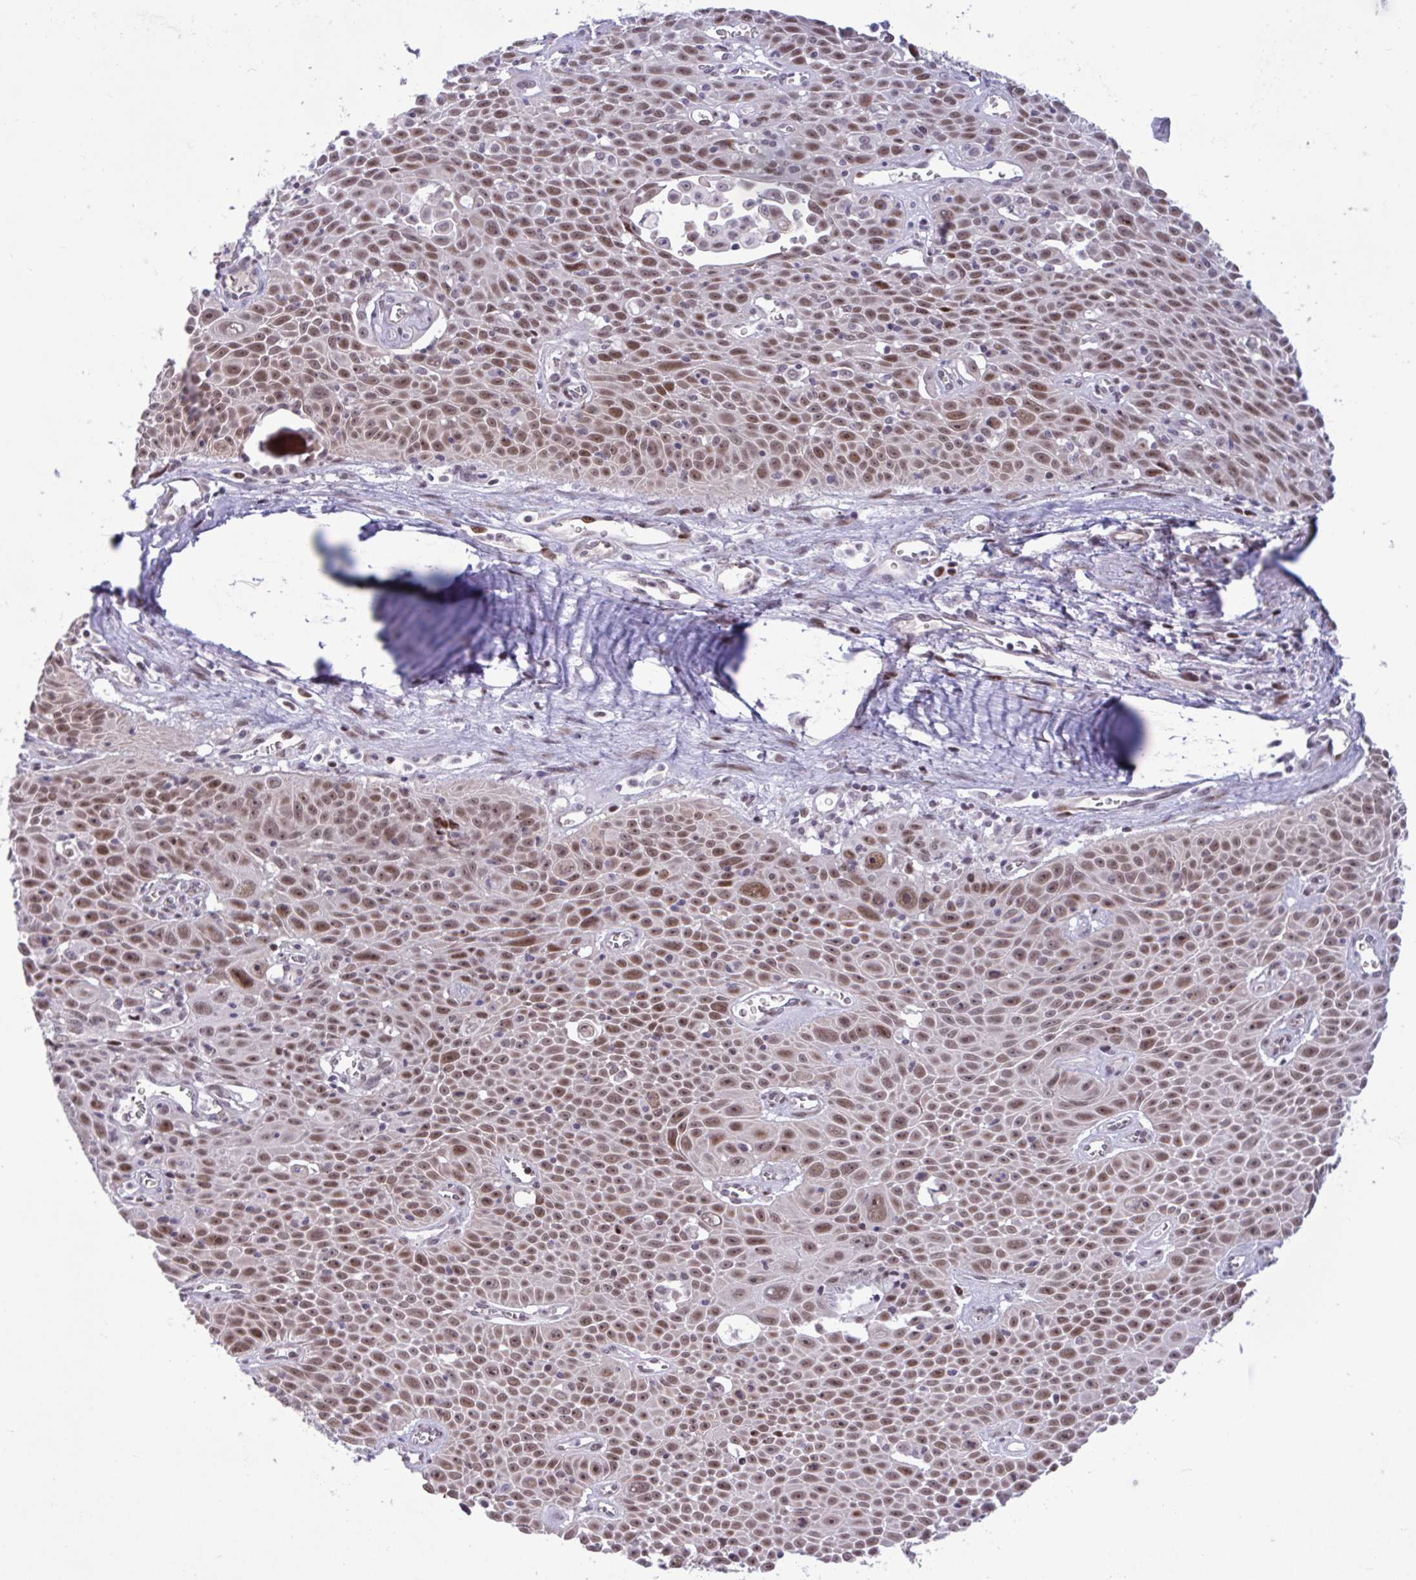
{"staining": {"intensity": "moderate", "quantity": ">75%", "location": "nuclear"}, "tissue": "lung cancer", "cell_type": "Tumor cells", "image_type": "cancer", "snomed": [{"axis": "morphology", "description": "Squamous cell carcinoma, NOS"}, {"axis": "morphology", "description": "Squamous cell carcinoma, metastatic, NOS"}, {"axis": "topography", "description": "Lymph node"}, {"axis": "topography", "description": "Lung"}], "caption": "Immunohistochemistry (IHC) micrograph of human lung squamous cell carcinoma stained for a protein (brown), which demonstrates medium levels of moderate nuclear staining in approximately >75% of tumor cells.", "gene": "RBL1", "patient": {"sex": "female", "age": 62}}